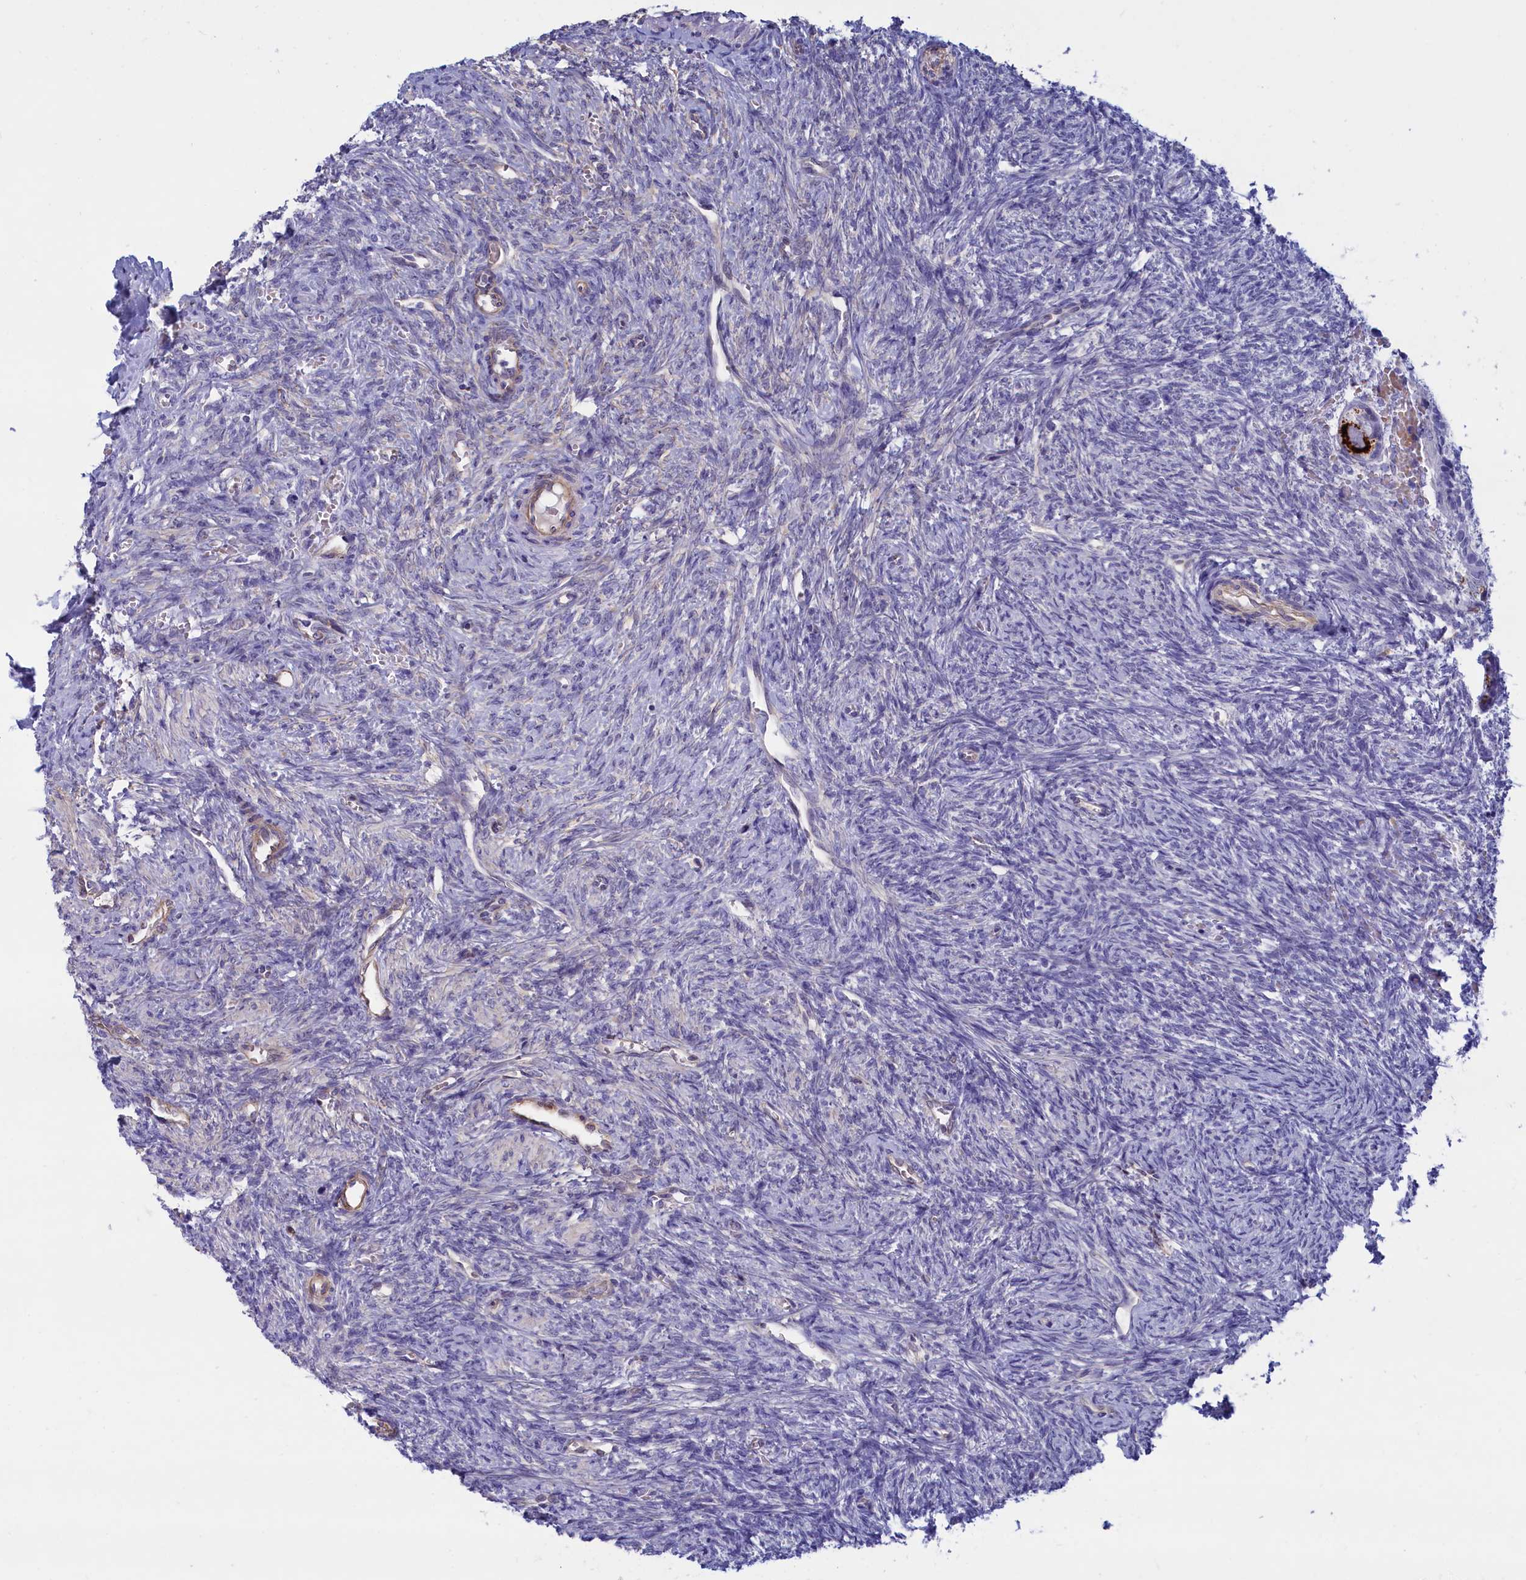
{"staining": {"intensity": "strong", "quantity": ">75%", "location": "cytoplasmic/membranous"}, "tissue": "ovary", "cell_type": "Follicle cells", "image_type": "normal", "snomed": [{"axis": "morphology", "description": "Normal tissue, NOS"}, {"axis": "topography", "description": "Ovary"}], "caption": "Strong cytoplasmic/membranous protein positivity is present in about >75% of follicle cells in ovary. (DAB (3,3'-diaminobenzidine) = brown stain, brightfield microscopy at high magnification).", "gene": "ABCC12", "patient": {"sex": "female", "age": 41}}